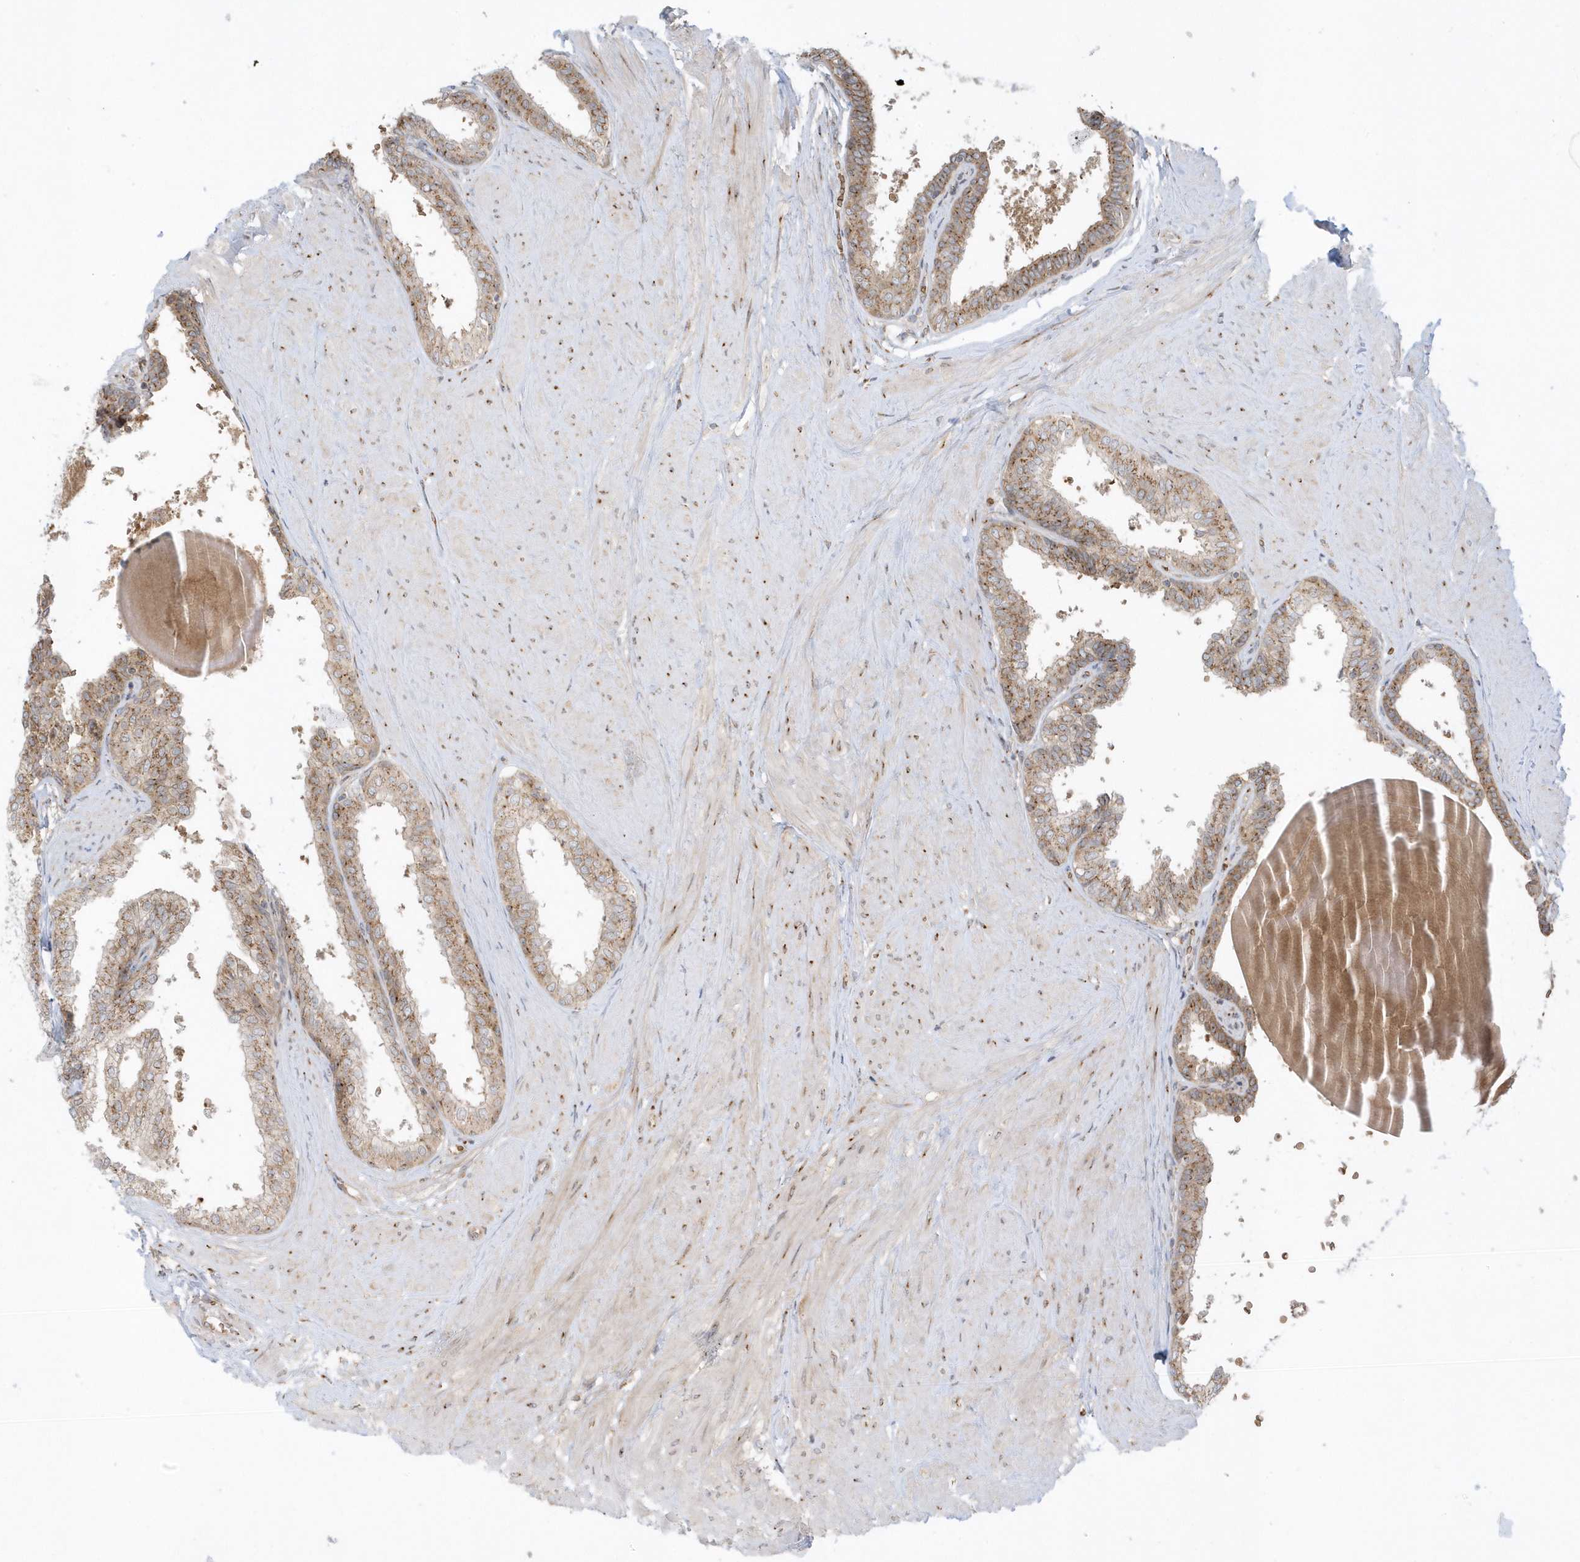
{"staining": {"intensity": "strong", "quantity": ">75%", "location": "cytoplasmic/membranous"}, "tissue": "prostate", "cell_type": "Glandular cells", "image_type": "normal", "snomed": [{"axis": "morphology", "description": "Normal tissue, NOS"}, {"axis": "topography", "description": "Prostate"}], "caption": "Protein expression by IHC shows strong cytoplasmic/membranous expression in about >75% of glandular cells in normal prostate.", "gene": "RPP40", "patient": {"sex": "male", "age": 48}}